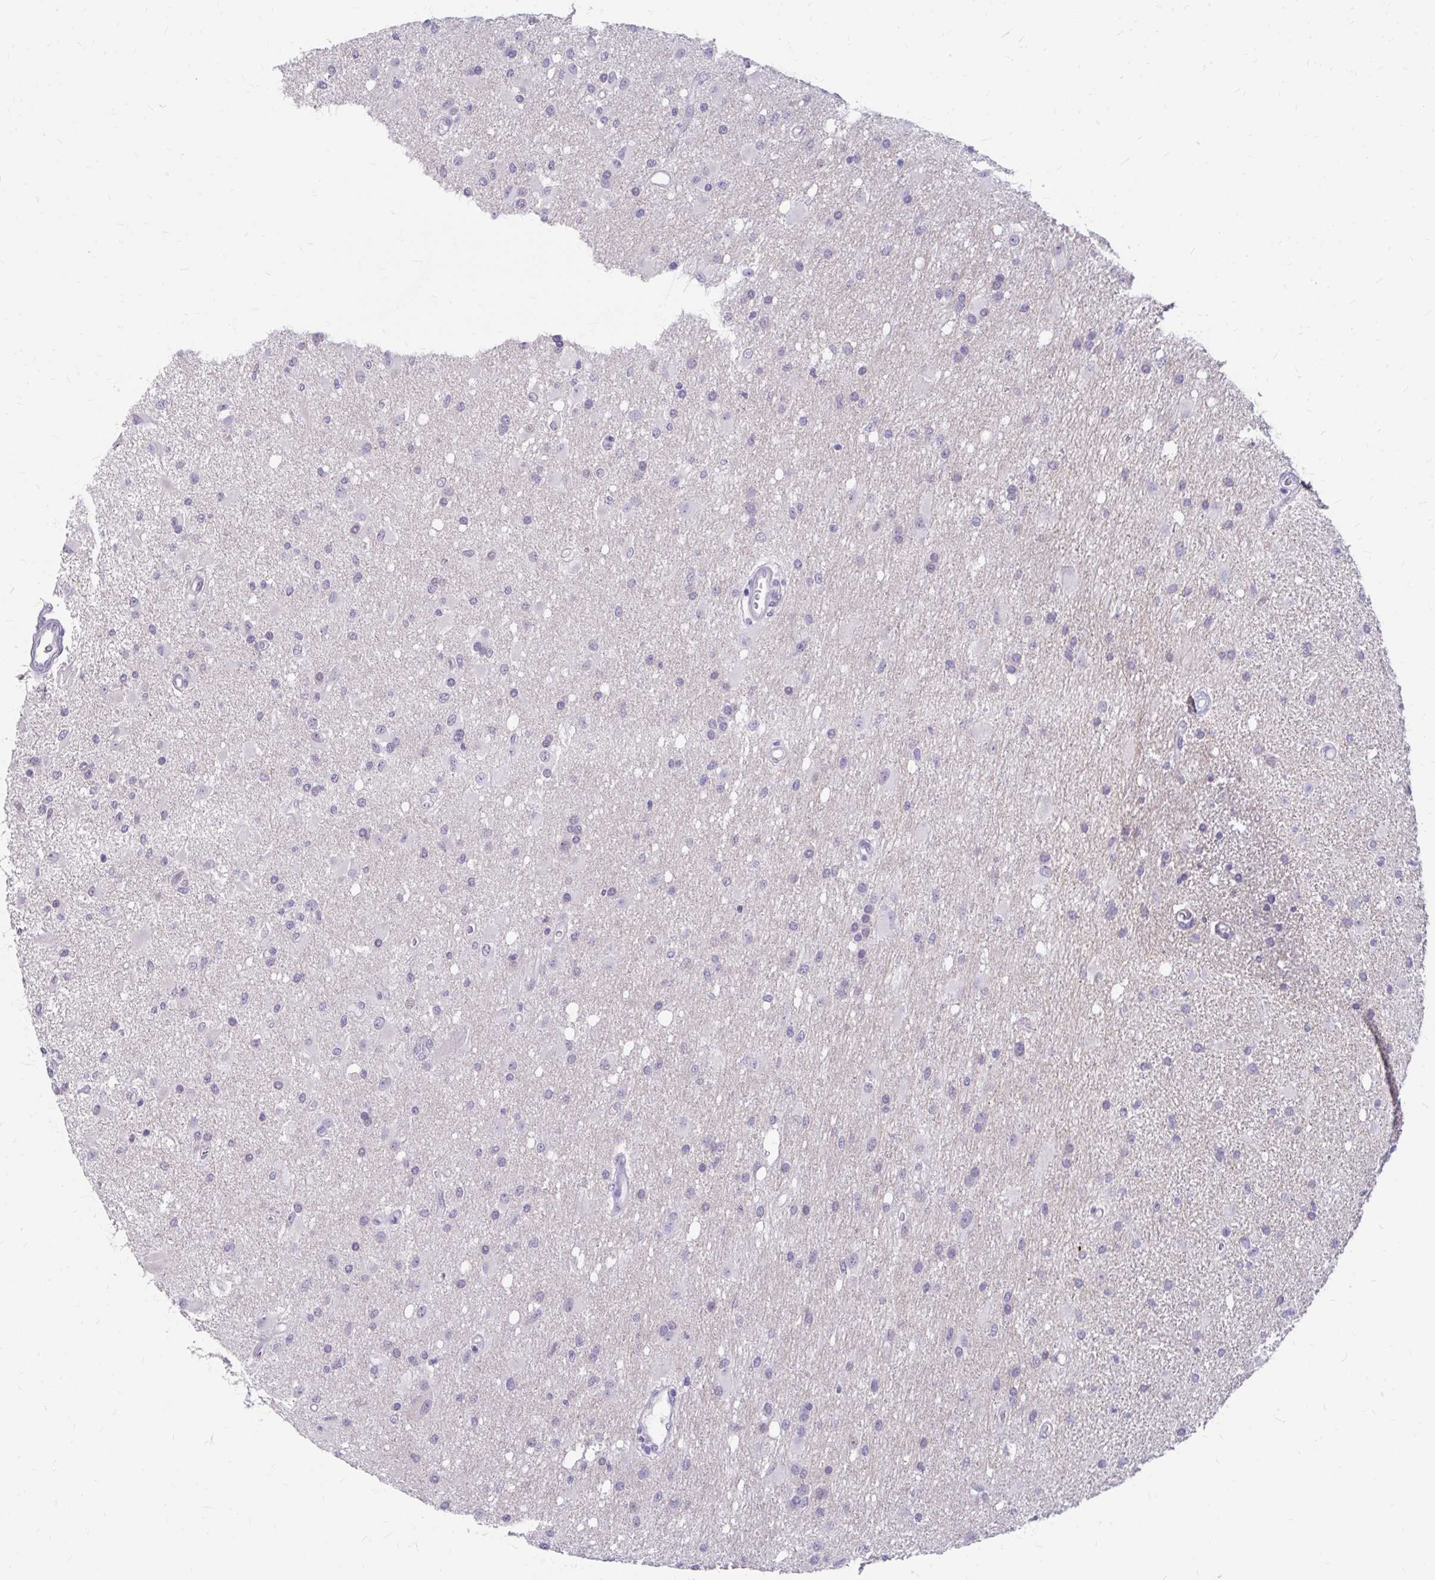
{"staining": {"intensity": "negative", "quantity": "none", "location": "none"}, "tissue": "glioma", "cell_type": "Tumor cells", "image_type": "cancer", "snomed": [{"axis": "morphology", "description": "Glioma, malignant, High grade"}, {"axis": "topography", "description": "Brain"}], "caption": "High-grade glioma (malignant) was stained to show a protein in brown. There is no significant positivity in tumor cells. Nuclei are stained in blue.", "gene": "RGS16", "patient": {"sex": "male", "age": 67}}